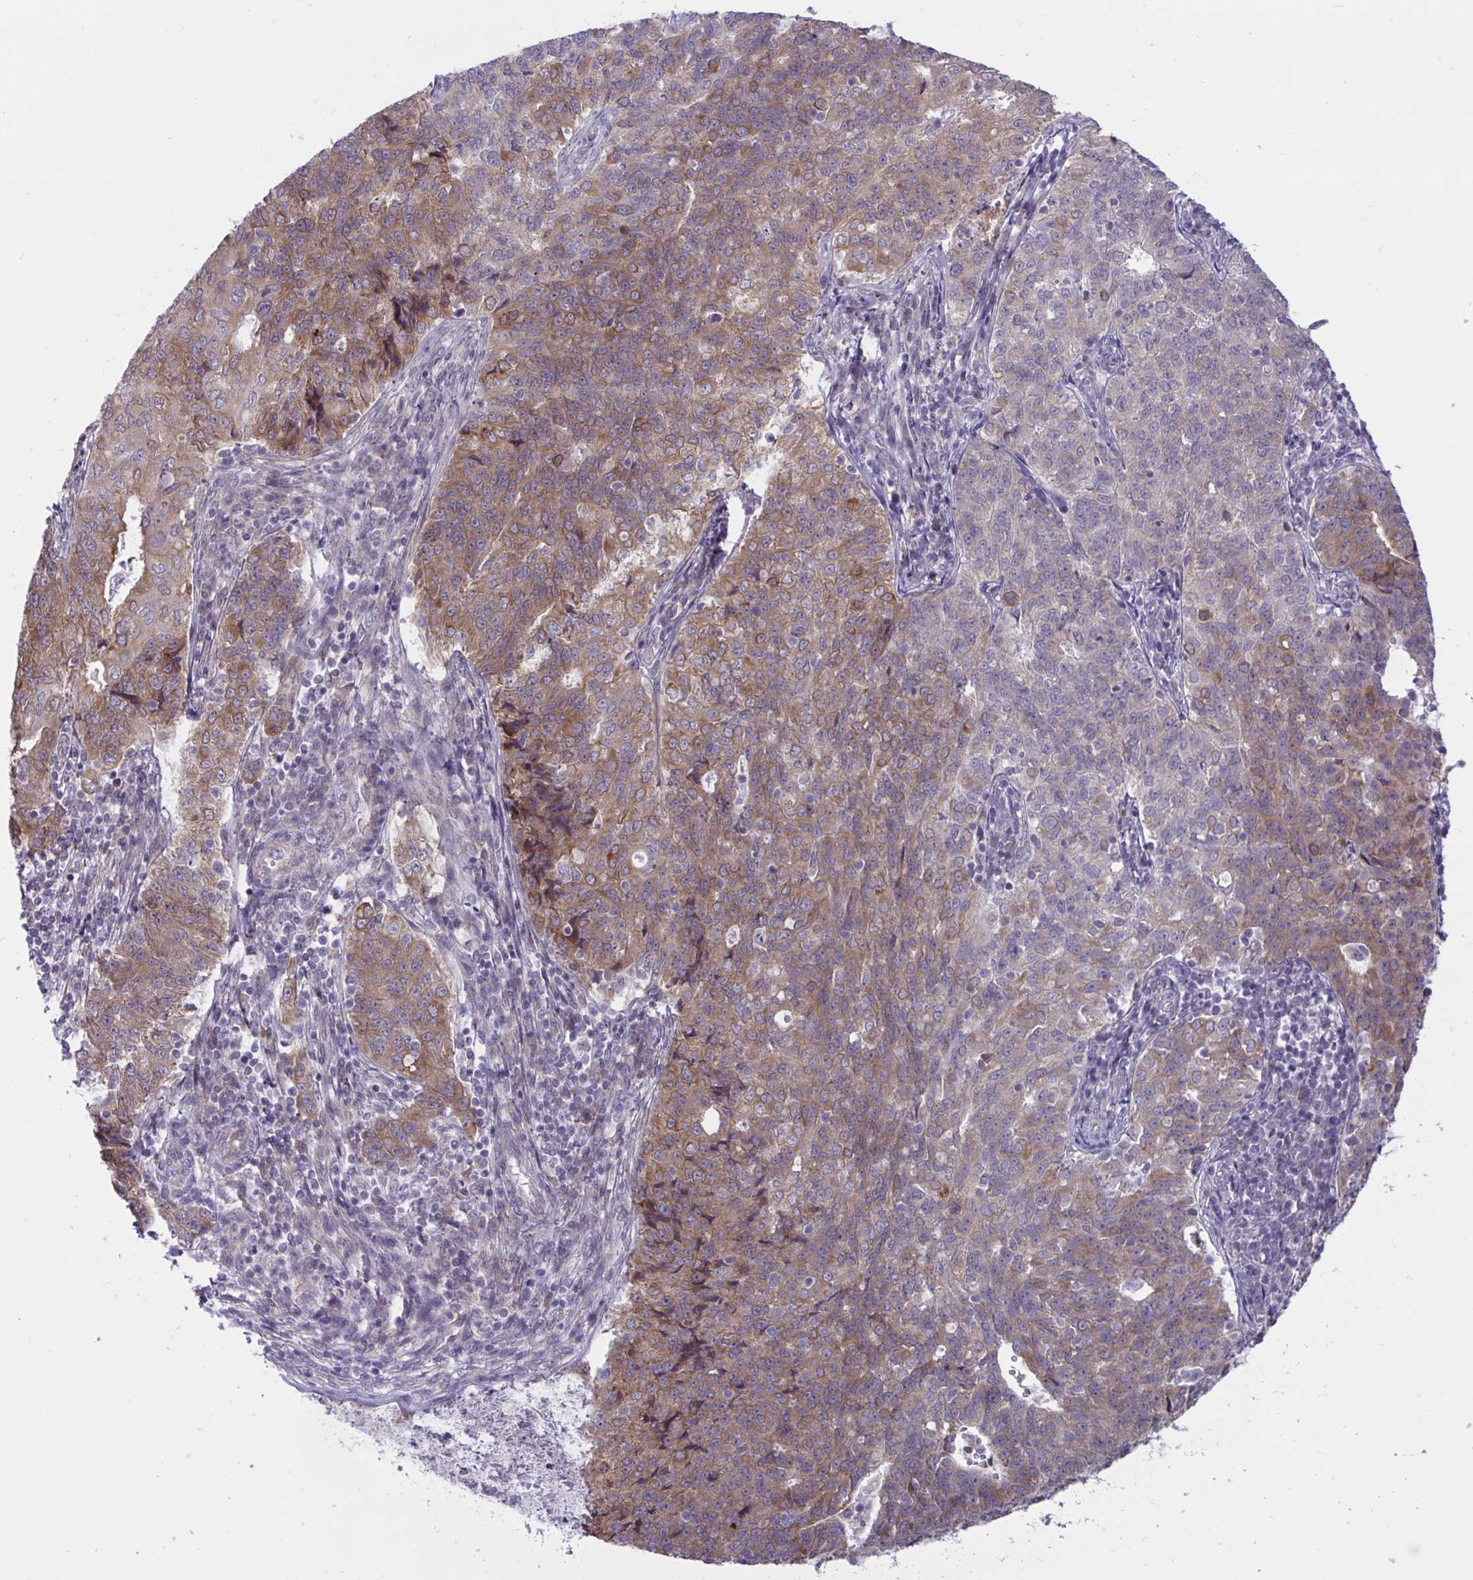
{"staining": {"intensity": "moderate", "quantity": ">75%", "location": "cytoplasmic/membranous"}, "tissue": "endometrial cancer", "cell_type": "Tumor cells", "image_type": "cancer", "snomed": [{"axis": "morphology", "description": "Adenocarcinoma, NOS"}, {"axis": "topography", "description": "Endometrium"}], "caption": "Moderate cytoplasmic/membranous expression for a protein is appreciated in about >75% of tumor cells of endometrial cancer using IHC.", "gene": "CAMLG", "patient": {"sex": "female", "age": 43}}